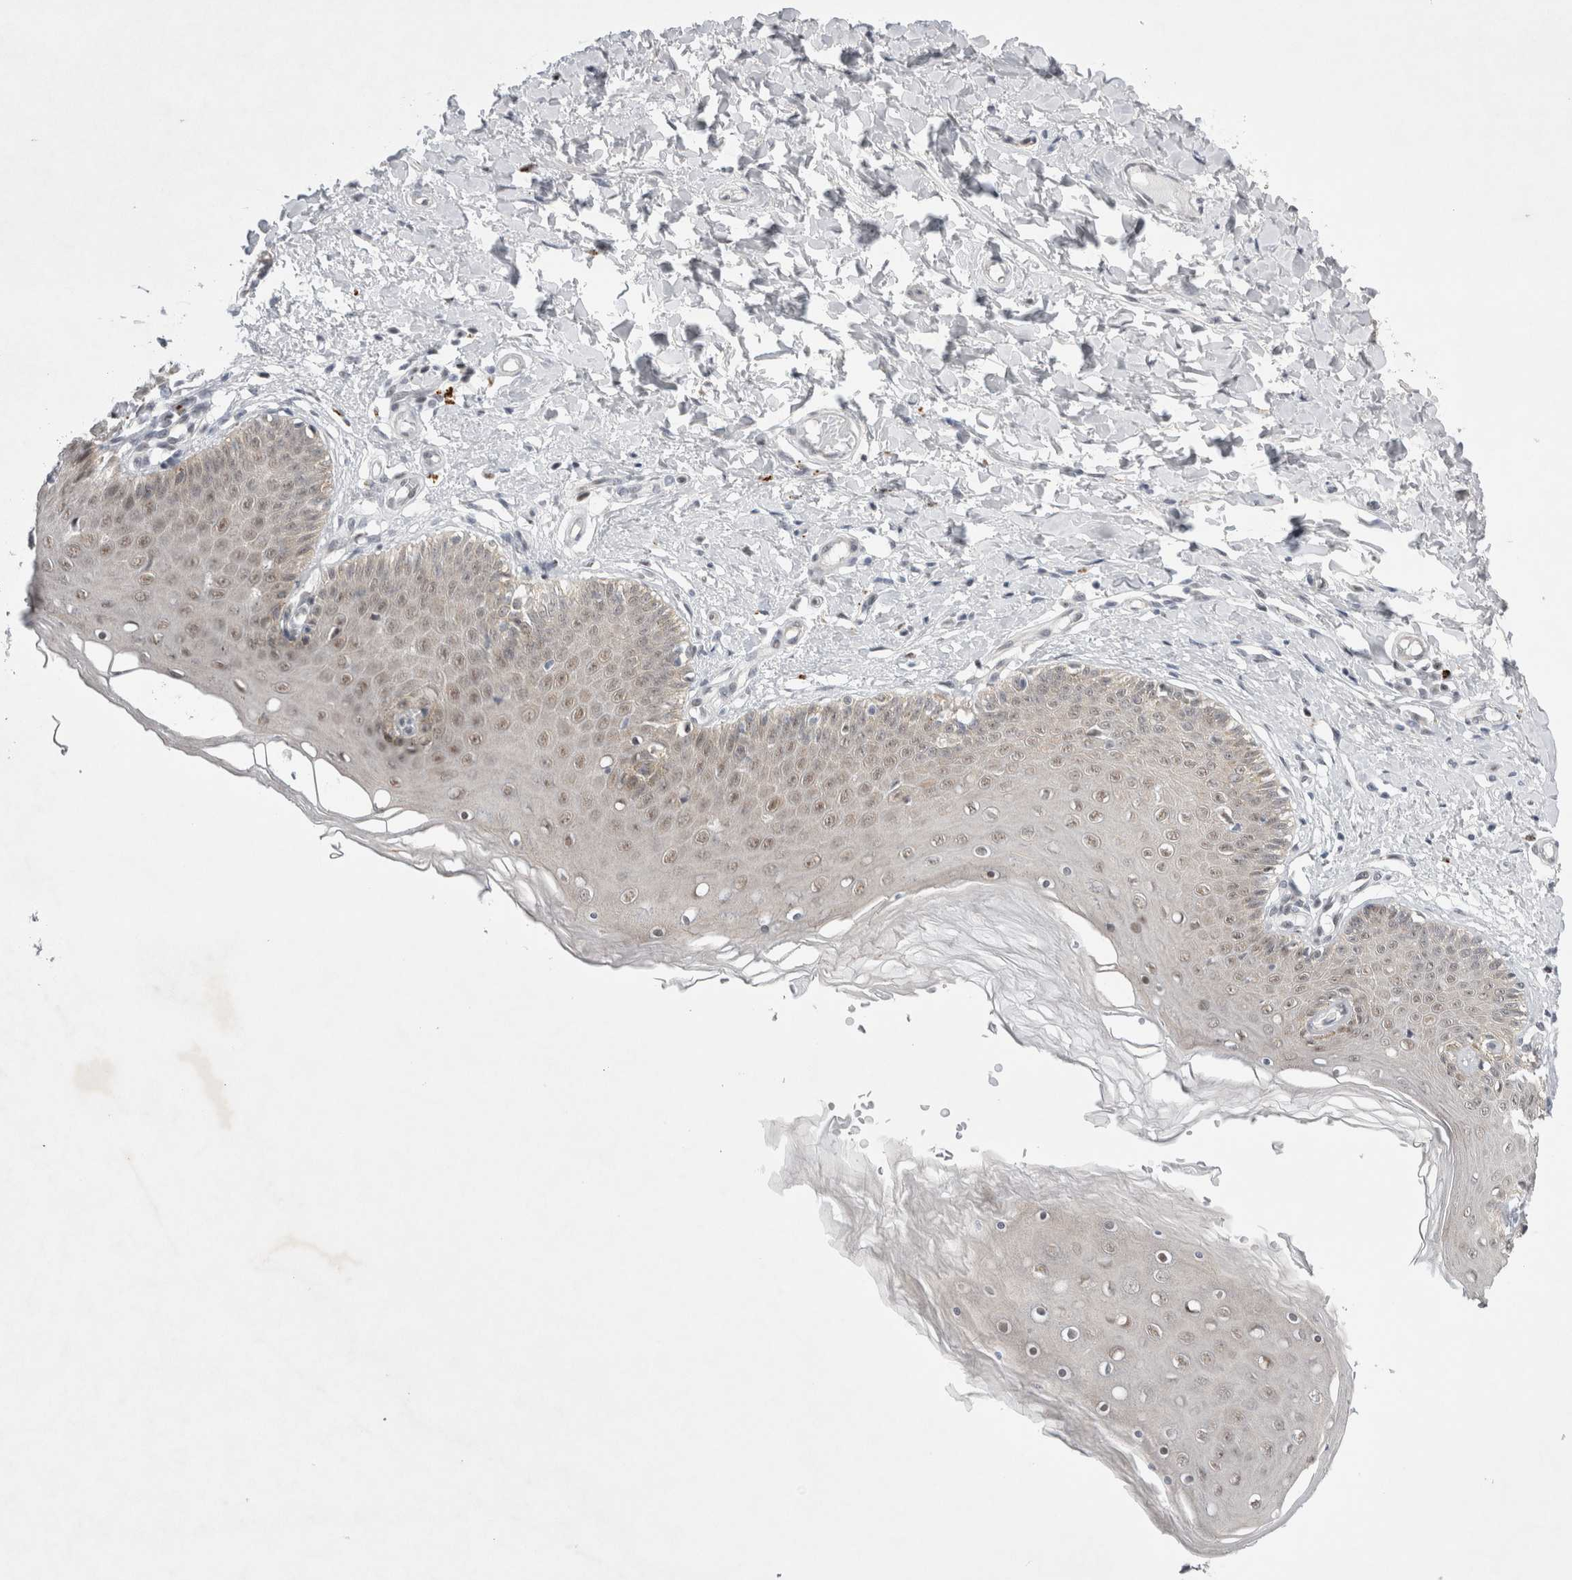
{"staining": {"intensity": "weak", "quantity": ">75%", "location": "cytoplasmic/membranous,nuclear"}, "tissue": "skin", "cell_type": "Epidermal cells", "image_type": "normal", "snomed": [{"axis": "morphology", "description": "Normal tissue, NOS"}, {"axis": "topography", "description": "Vulva"}], "caption": "Brown immunohistochemical staining in unremarkable human skin reveals weak cytoplasmic/membranous,nuclear positivity in approximately >75% of epidermal cells.", "gene": "WIPF2", "patient": {"sex": "female", "age": 66}}